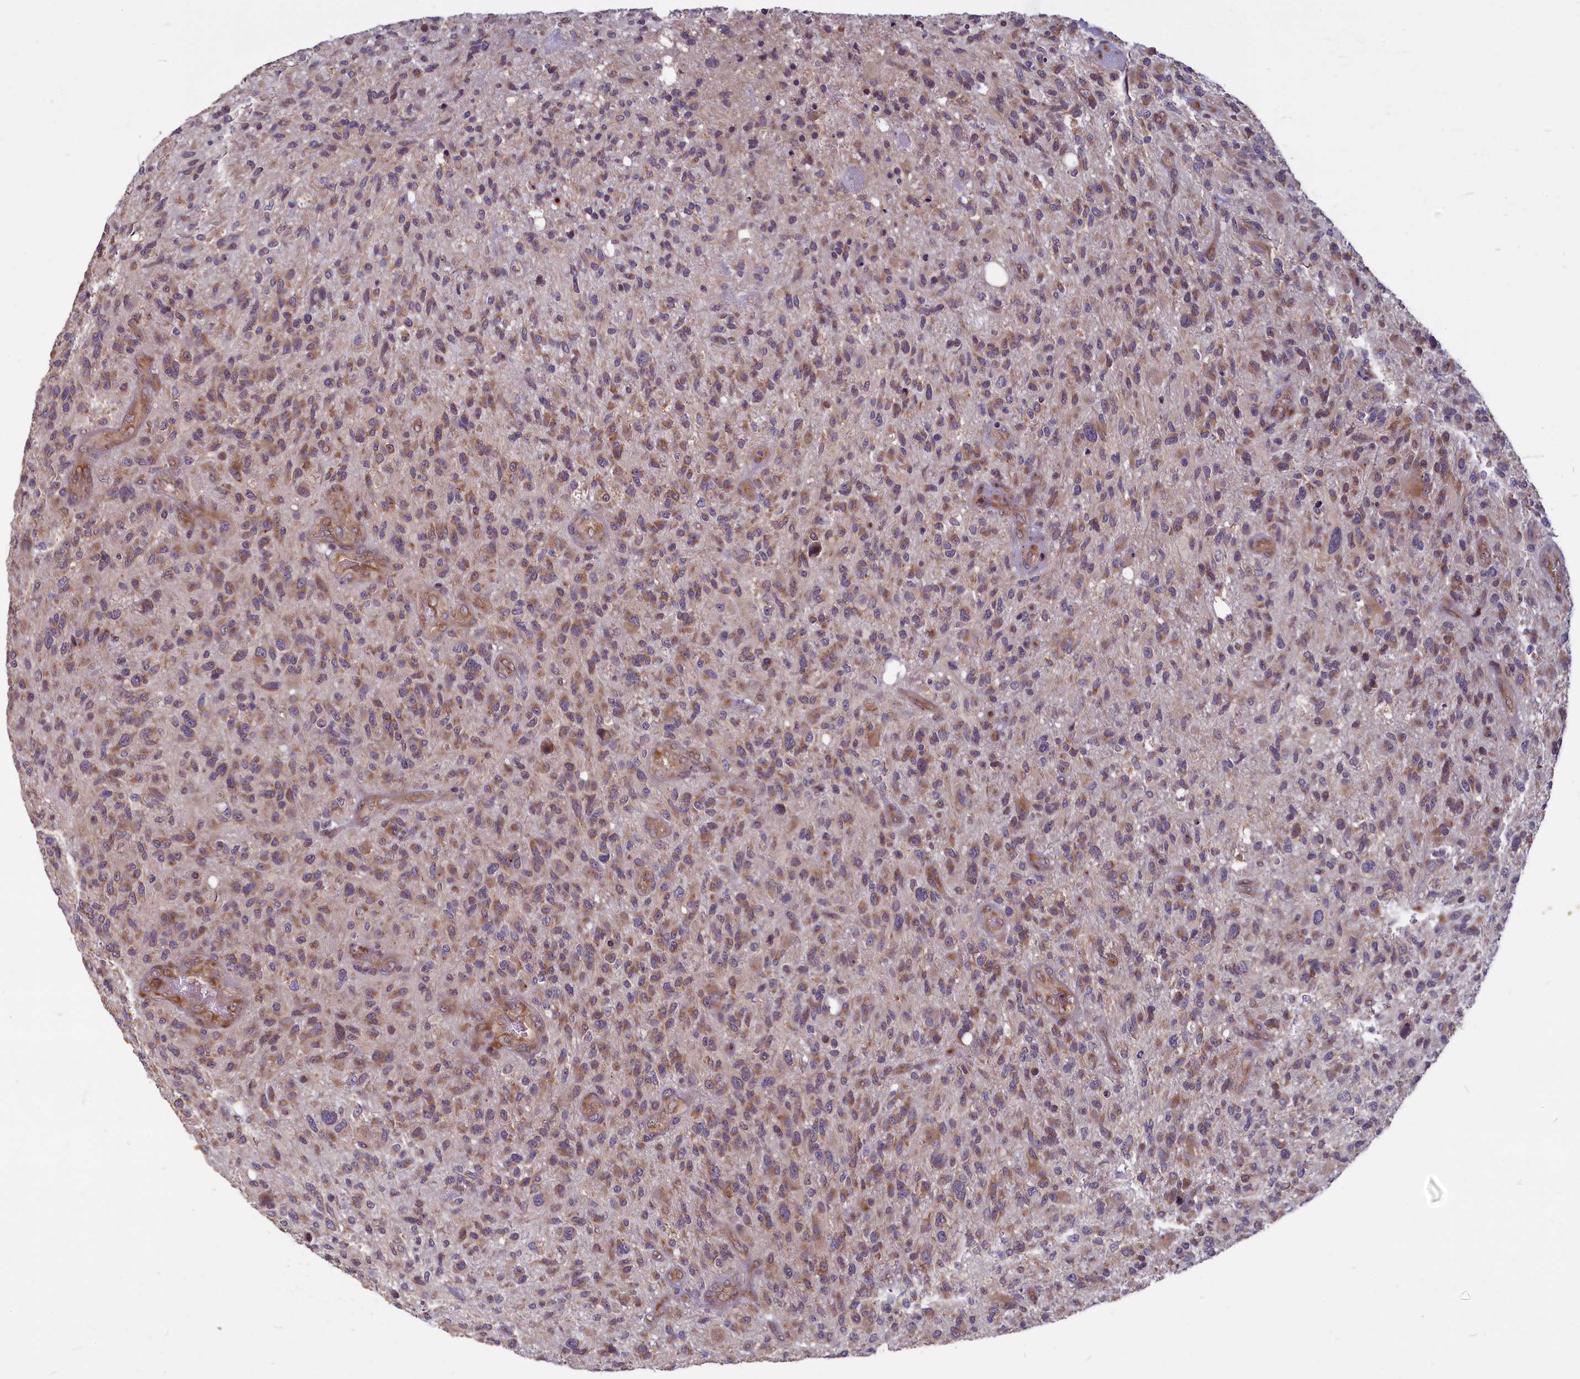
{"staining": {"intensity": "moderate", "quantity": ">75%", "location": "cytoplasmic/membranous"}, "tissue": "glioma", "cell_type": "Tumor cells", "image_type": "cancer", "snomed": [{"axis": "morphology", "description": "Glioma, malignant, High grade"}, {"axis": "topography", "description": "Brain"}], "caption": "Glioma stained with a protein marker shows moderate staining in tumor cells.", "gene": "MYCBP", "patient": {"sex": "male", "age": 47}}